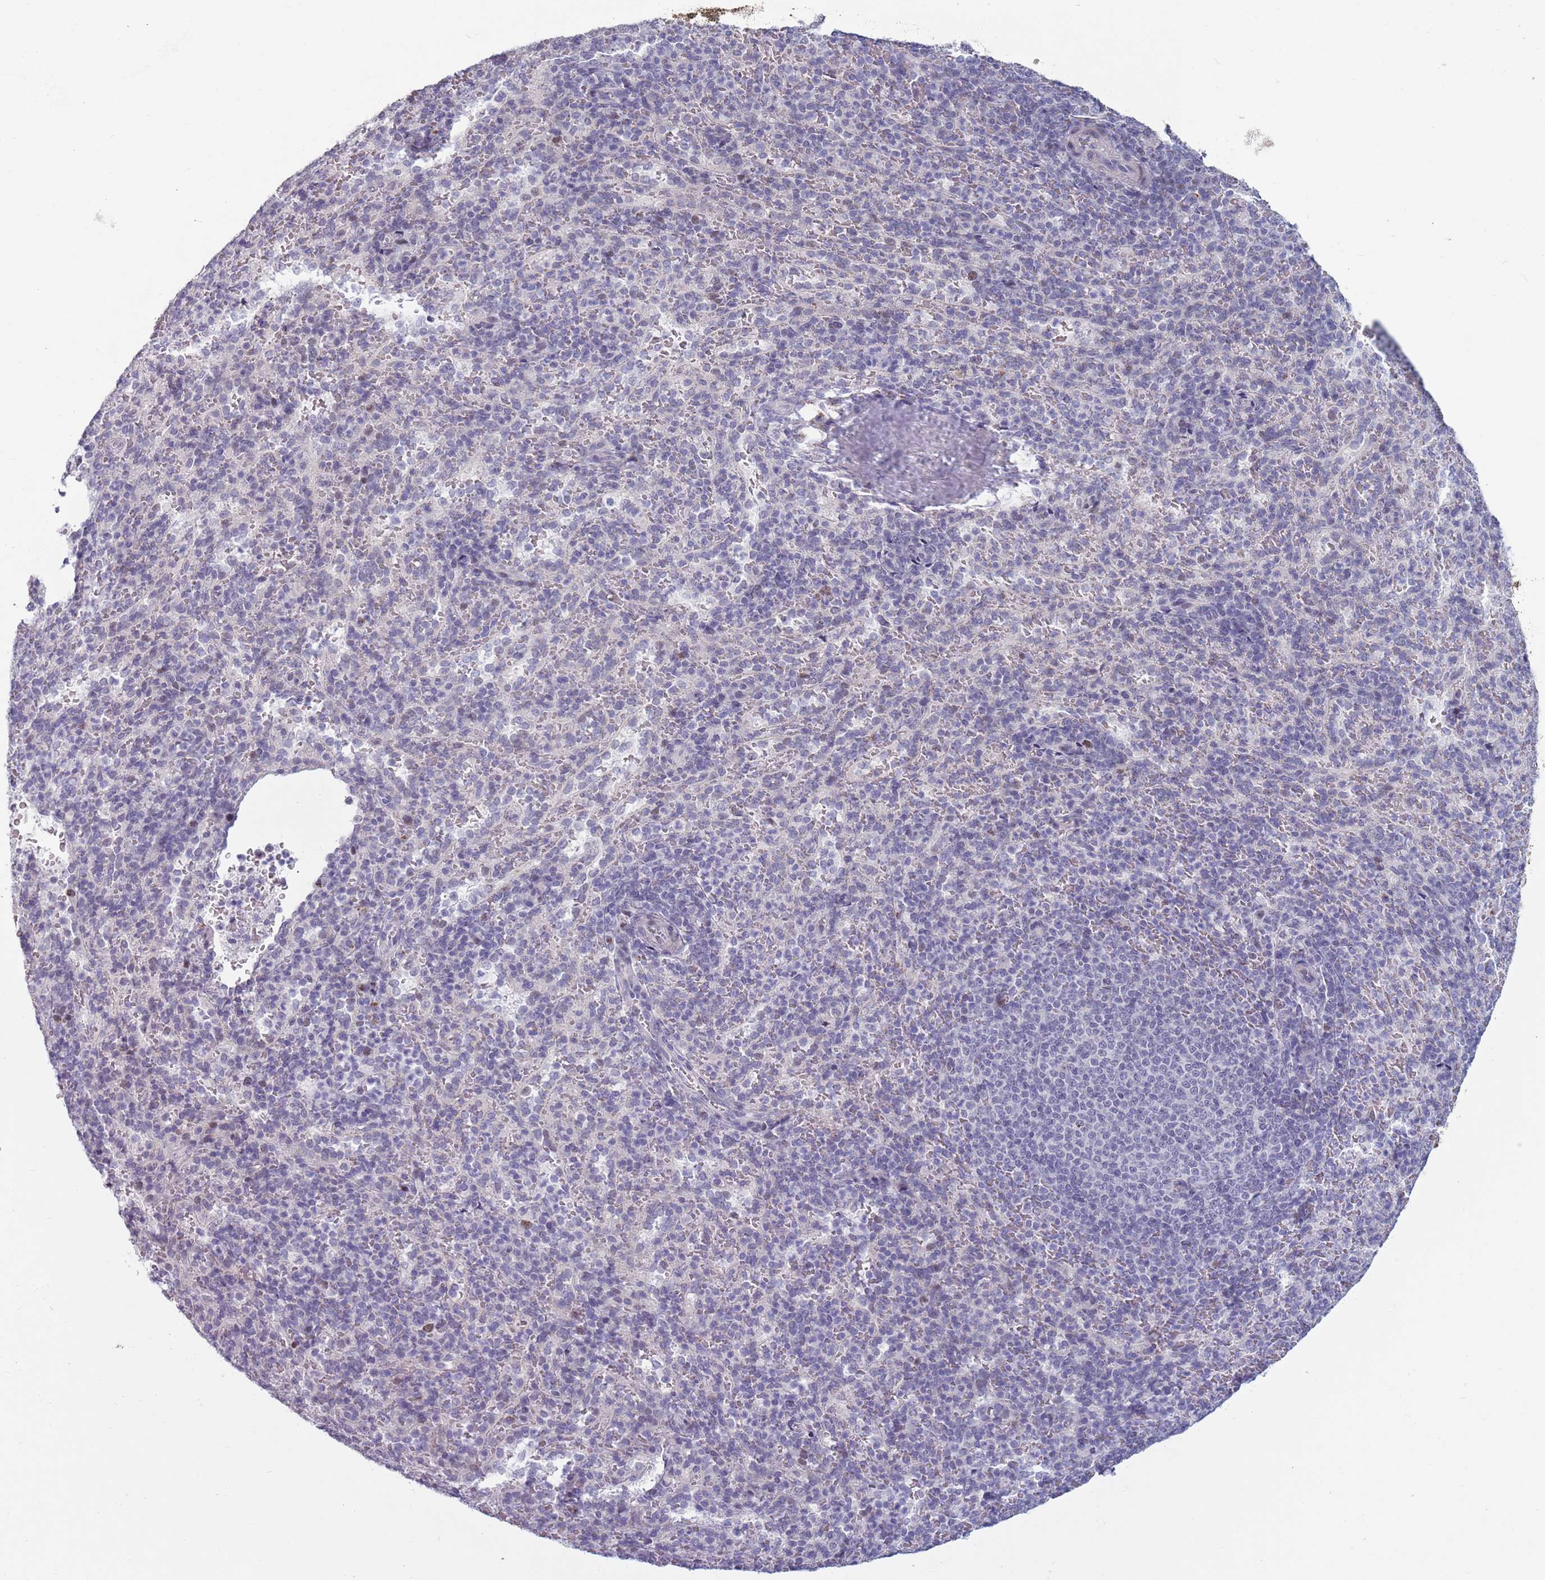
{"staining": {"intensity": "negative", "quantity": "none", "location": "none"}, "tissue": "spleen", "cell_type": "Cells in red pulp", "image_type": "normal", "snomed": [{"axis": "morphology", "description": "Normal tissue, NOS"}, {"axis": "topography", "description": "Spleen"}], "caption": "A high-resolution histopathology image shows immunohistochemistry (IHC) staining of unremarkable spleen, which reveals no significant staining in cells in red pulp.", "gene": "ZKSCAN2", "patient": {"sex": "female", "age": 21}}